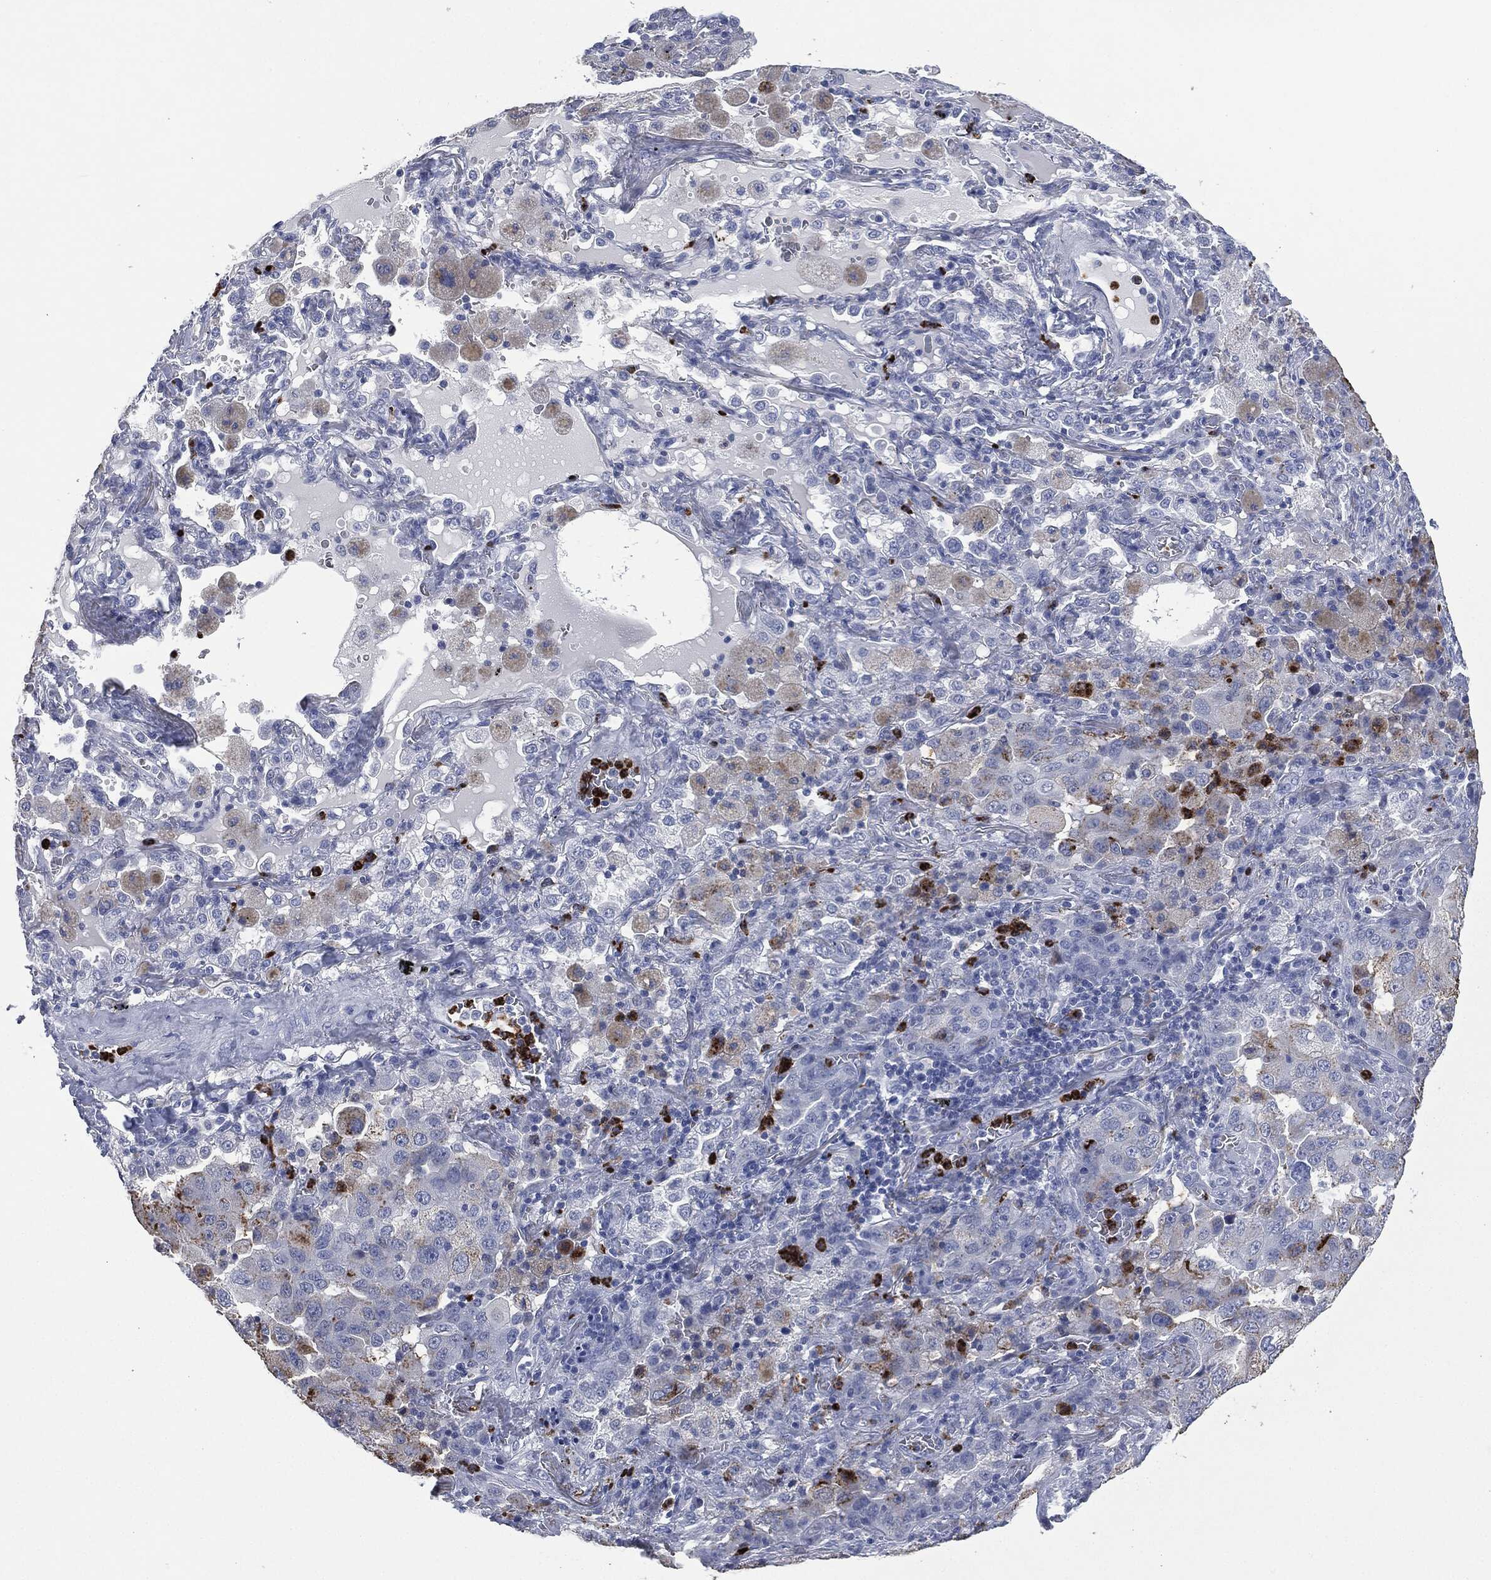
{"staining": {"intensity": "weak", "quantity": "<25%", "location": "cytoplasmic/membranous"}, "tissue": "lung cancer", "cell_type": "Tumor cells", "image_type": "cancer", "snomed": [{"axis": "morphology", "description": "Adenocarcinoma, NOS"}, {"axis": "topography", "description": "Lung"}], "caption": "IHC of lung adenocarcinoma displays no positivity in tumor cells.", "gene": "CEACAM8", "patient": {"sex": "female", "age": 61}}